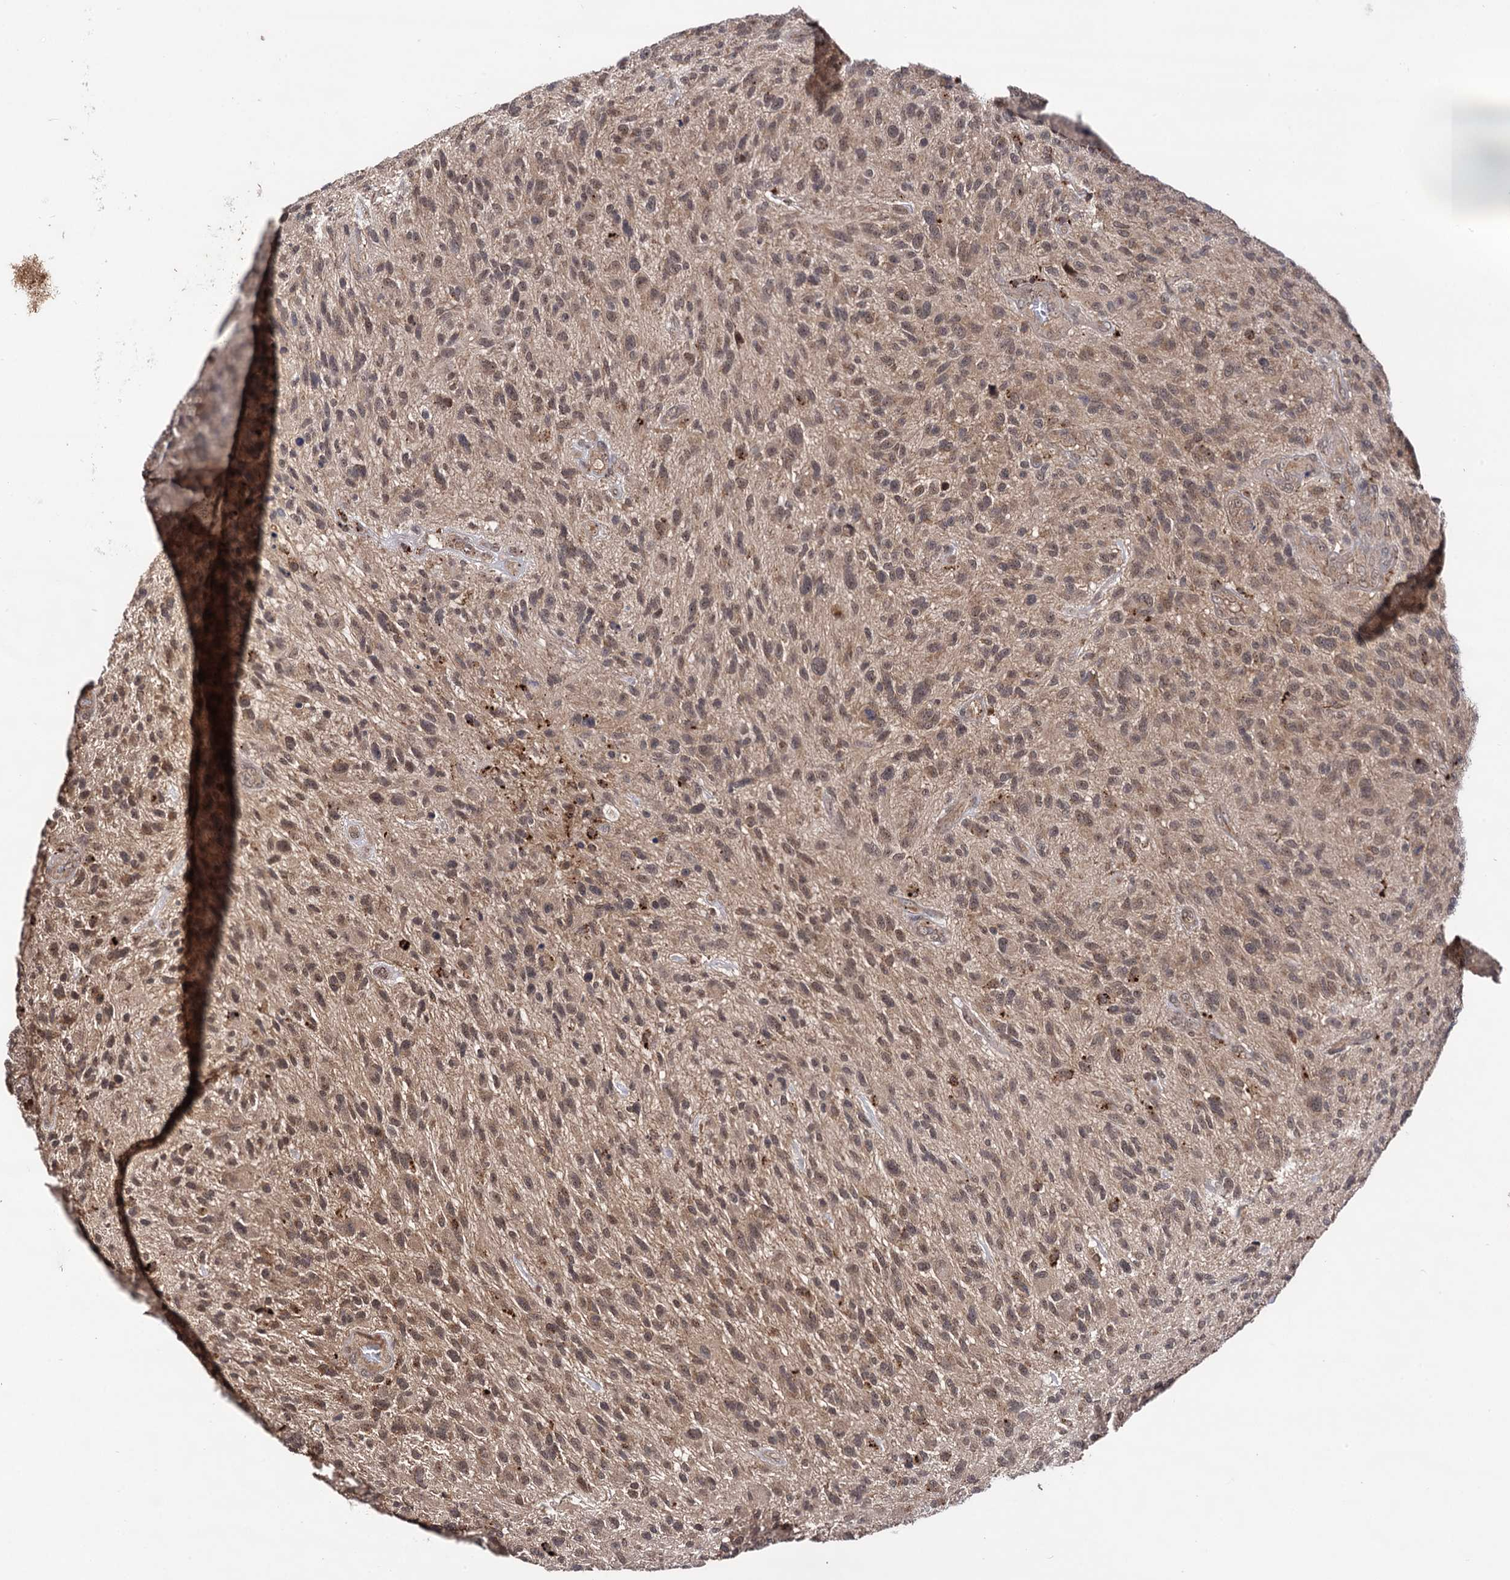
{"staining": {"intensity": "moderate", "quantity": ">75%", "location": "cytoplasmic/membranous,nuclear"}, "tissue": "glioma", "cell_type": "Tumor cells", "image_type": "cancer", "snomed": [{"axis": "morphology", "description": "Glioma, malignant, High grade"}, {"axis": "topography", "description": "Brain"}], "caption": "DAB (3,3'-diaminobenzidine) immunohistochemical staining of glioma demonstrates moderate cytoplasmic/membranous and nuclear protein expression in approximately >75% of tumor cells.", "gene": "MICAL2", "patient": {"sex": "male", "age": 47}}